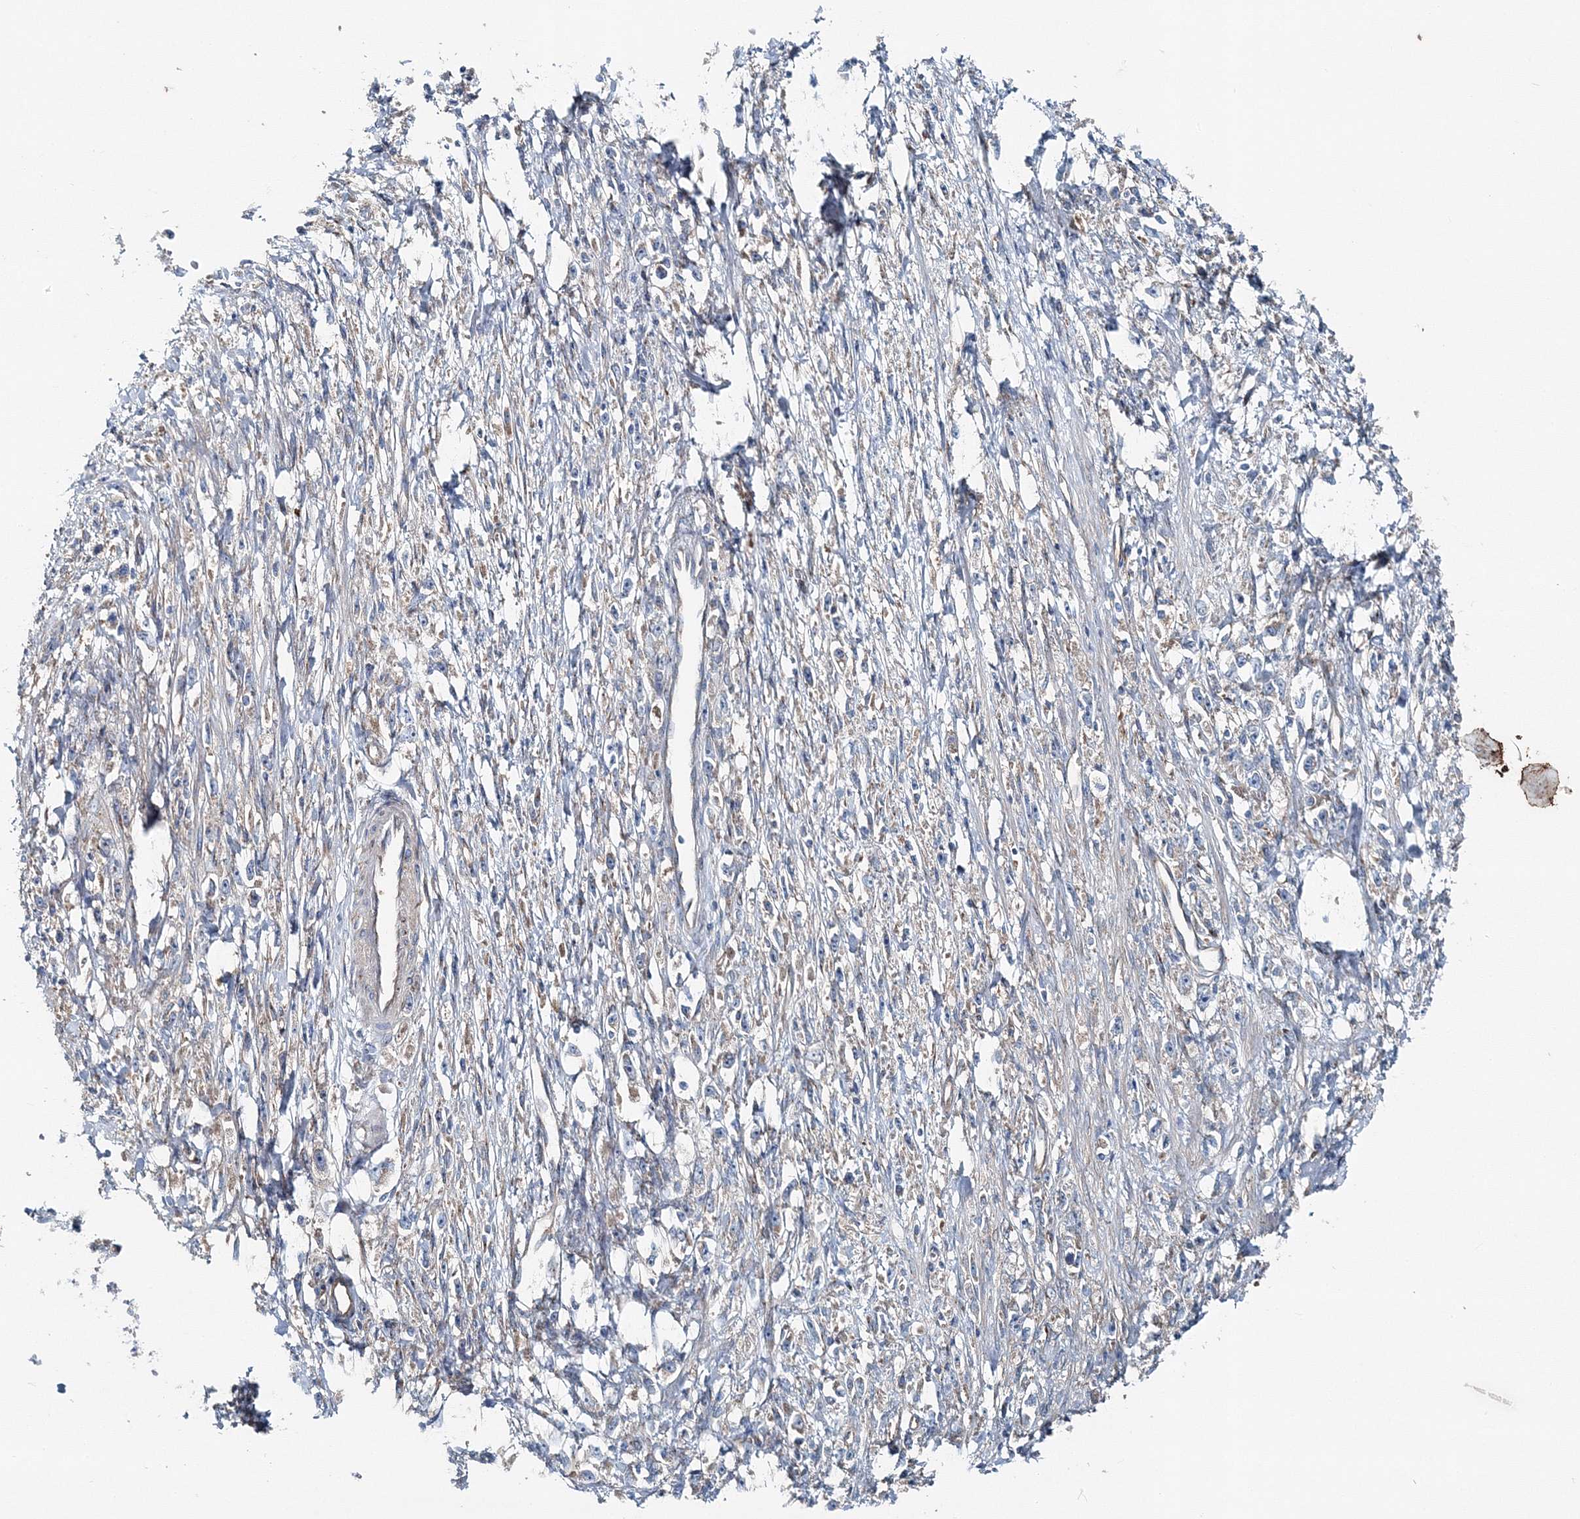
{"staining": {"intensity": "weak", "quantity": "<25%", "location": "cytoplasmic/membranous"}, "tissue": "stomach cancer", "cell_type": "Tumor cells", "image_type": "cancer", "snomed": [{"axis": "morphology", "description": "Adenocarcinoma, NOS"}, {"axis": "topography", "description": "Stomach"}], "caption": "Tumor cells show no significant protein staining in stomach cancer.", "gene": "MPHOSPH9", "patient": {"sex": "female", "age": 59}}